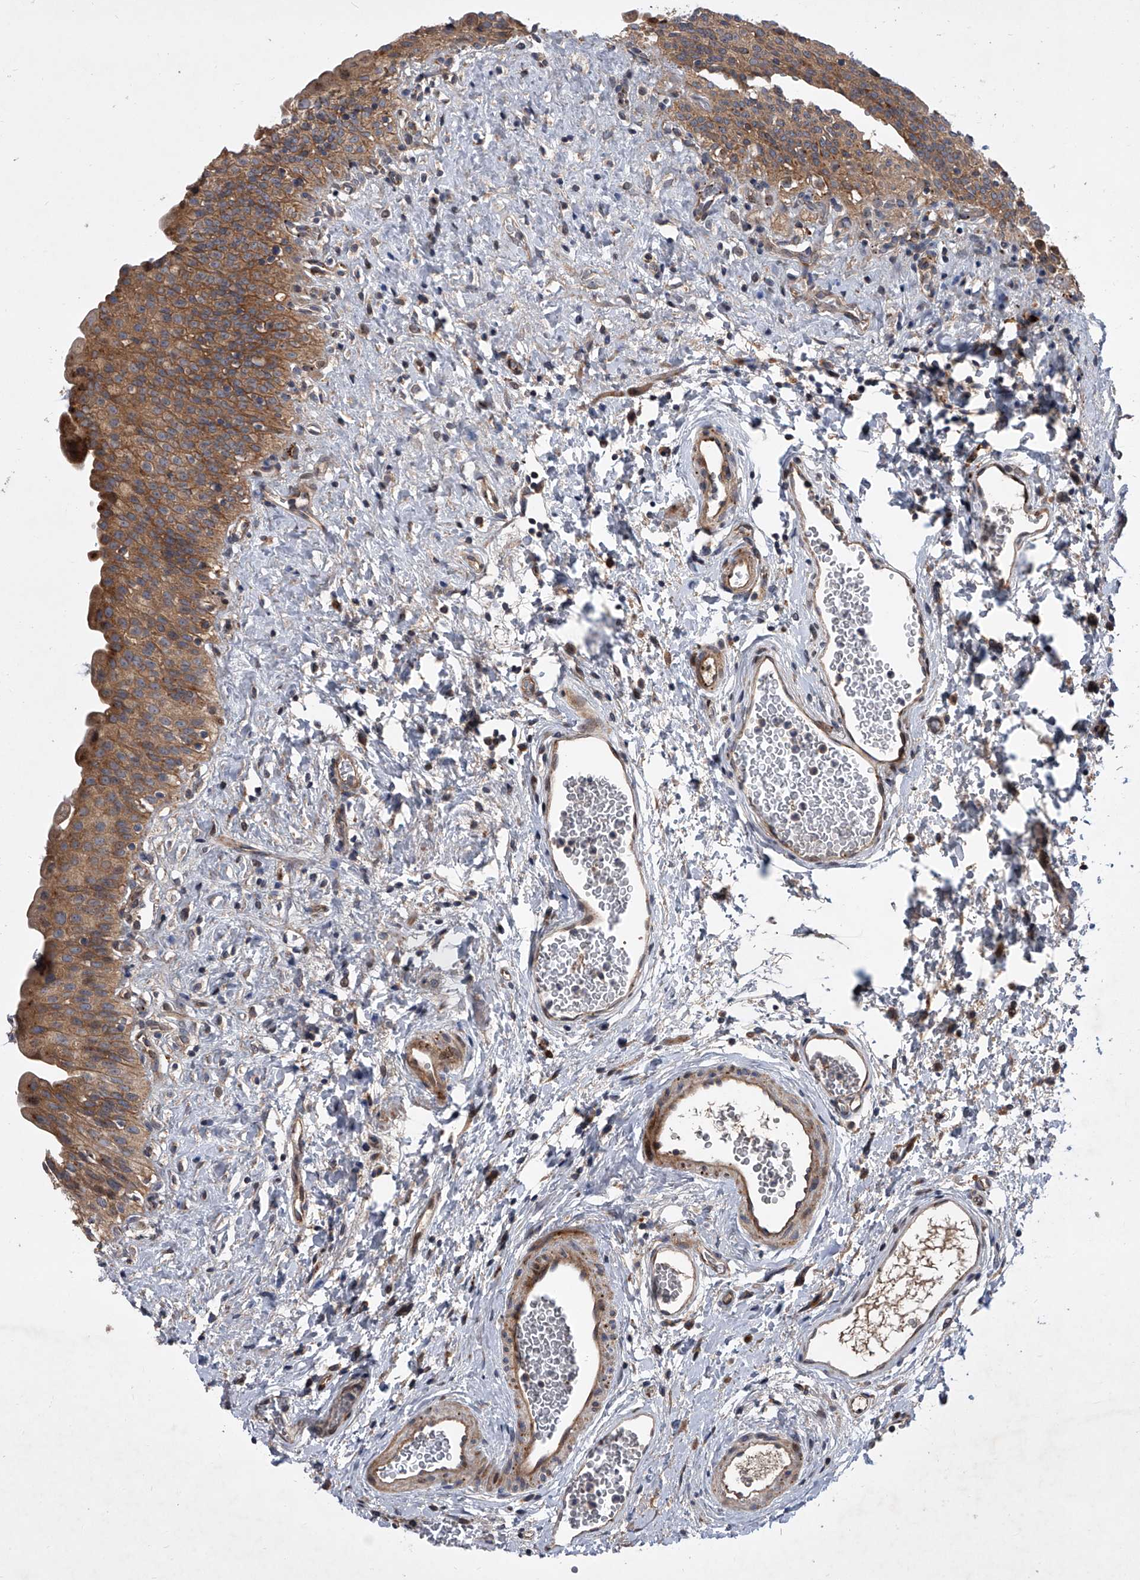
{"staining": {"intensity": "moderate", "quantity": ">75%", "location": "cytoplasmic/membranous"}, "tissue": "urinary bladder", "cell_type": "Urothelial cells", "image_type": "normal", "snomed": [{"axis": "morphology", "description": "Normal tissue, NOS"}, {"axis": "topography", "description": "Urinary bladder"}], "caption": "Immunohistochemistry (IHC) staining of unremarkable urinary bladder, which shows medium levels of moderate cytoplasmic/membranous expression in approximately >75% of urothelial cells indicating moderate cytoplasmic/membranous protein positivity. The staining was performed using DAB (brown) for protein detection and nuclei were counterstained in hematoxylin (blue).", "gene": "USP47", "patient": {"sex": "male", "age": 51}}